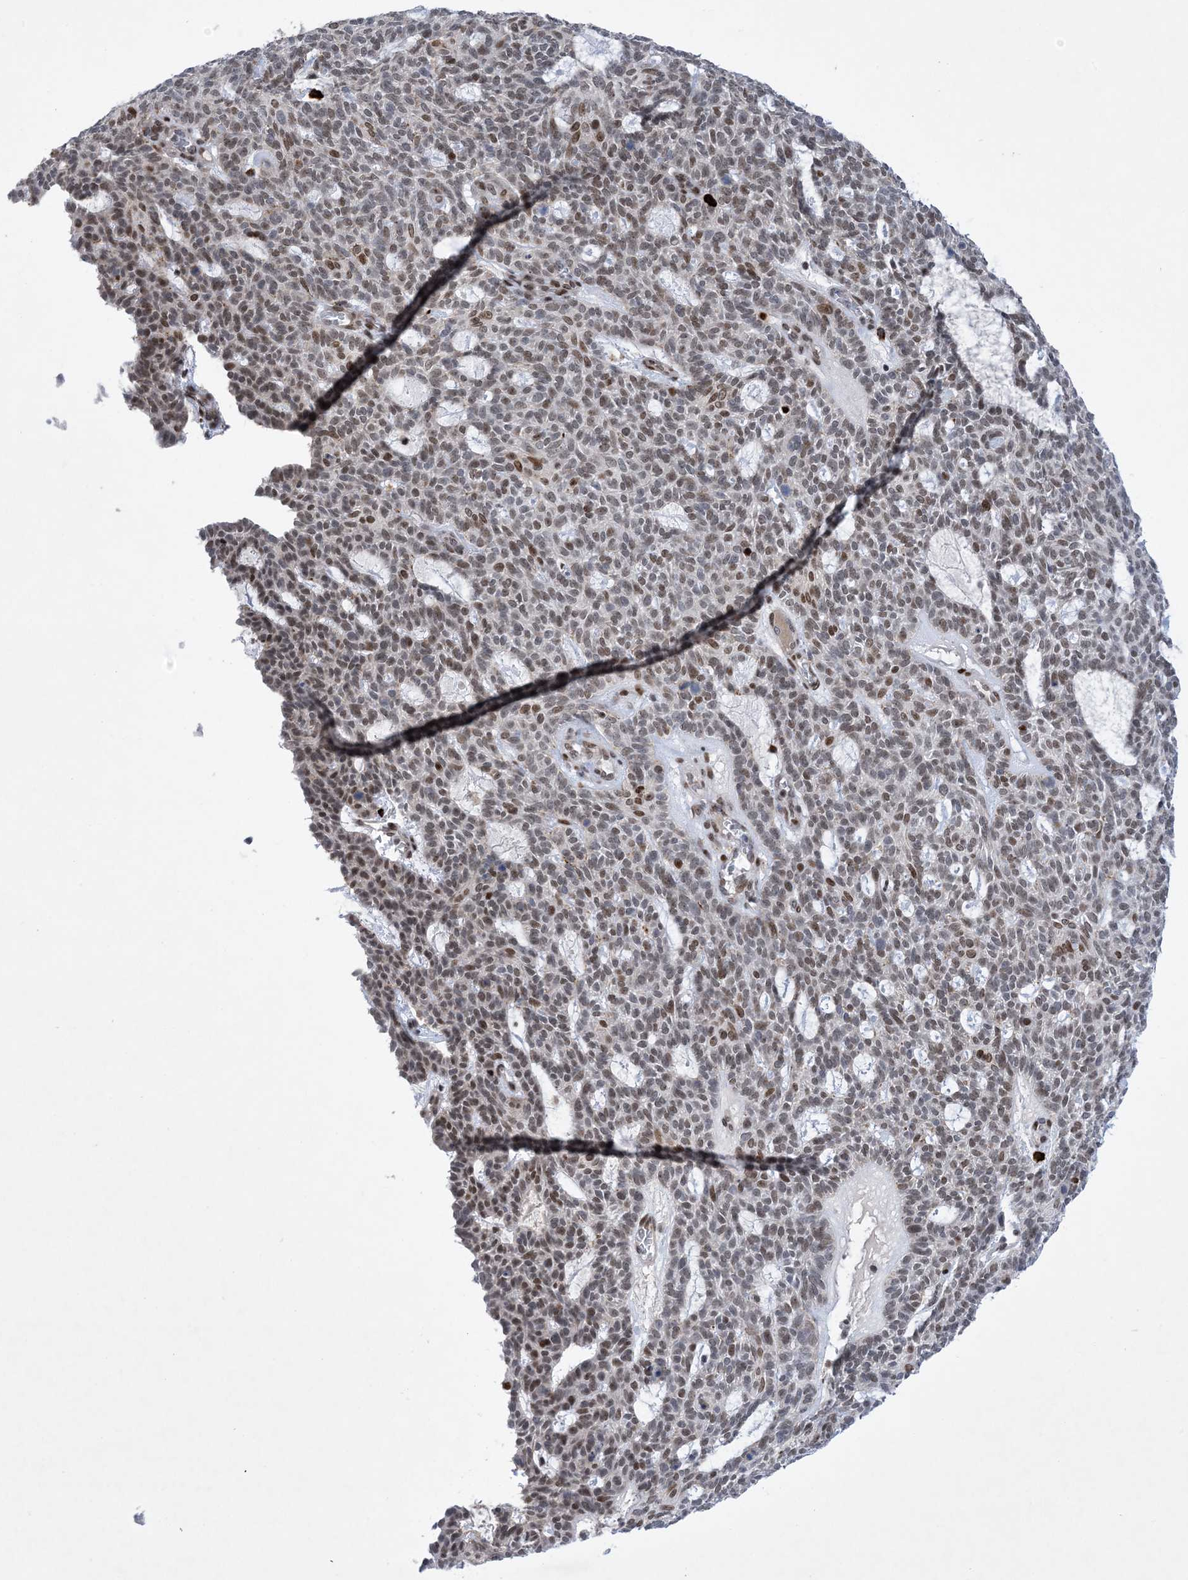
{"staining": {"intensity": "moderate", "quantity": "25%-75%", "location": "nuclear"}, "tissue": "skin cancer", "cell_type": "Tumor cells", "image_type": "cancer", "snomed": [{"axis": "morphology", "description": "Squamous cell carcinoma, NOS"}, {"axis": "topography", "description": "Skin"}], "caption": "Human skin squamous cell carcinoma stained with a brown dye demonstrates moderate nuclear positive positivity in about 25%-75% of tumor cells.", "gene": "TSPYL1", "patient": {"sex": "female", "age": 90}}